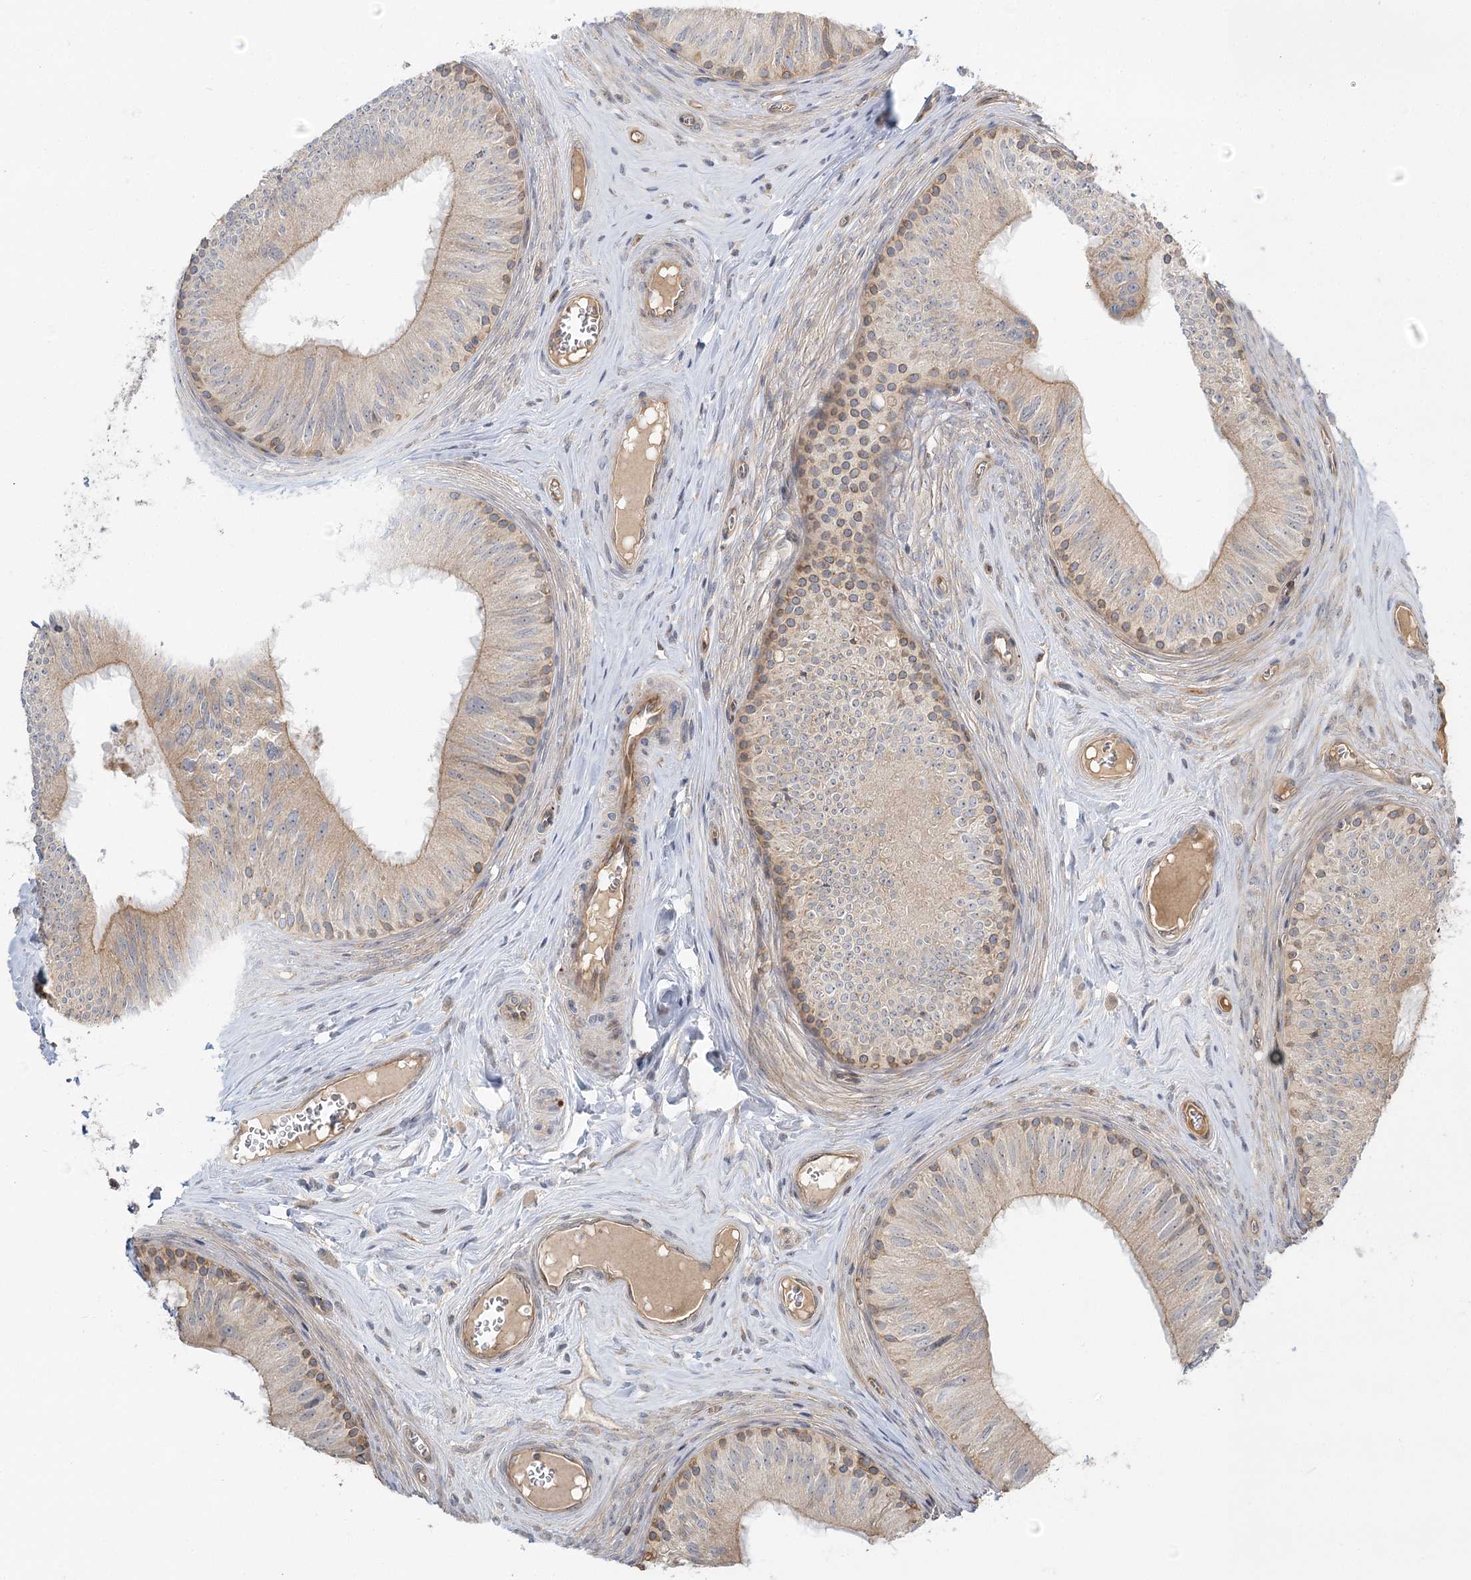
{"staining": {"intensity": "moderate", "quantity": "<25%", "location": "cytoplasmic/membranous"}, "tissue": "epididymis", "cell_type": "Glandular cells", "image_type": "normal", "snomed": [{"axis": "morphology", "description": "Normal tissue, NOS"}, {"axis": "topography", "description": "Epididymis"}], "caption": "Normal epididymis shows moderate cytoplasmic/membranous positivity in approximately <25% of glandular cells, visualized by immunohistochemistry.", "gene": "GUCY2C", "patient": {"sex": "male", "age": 46}}